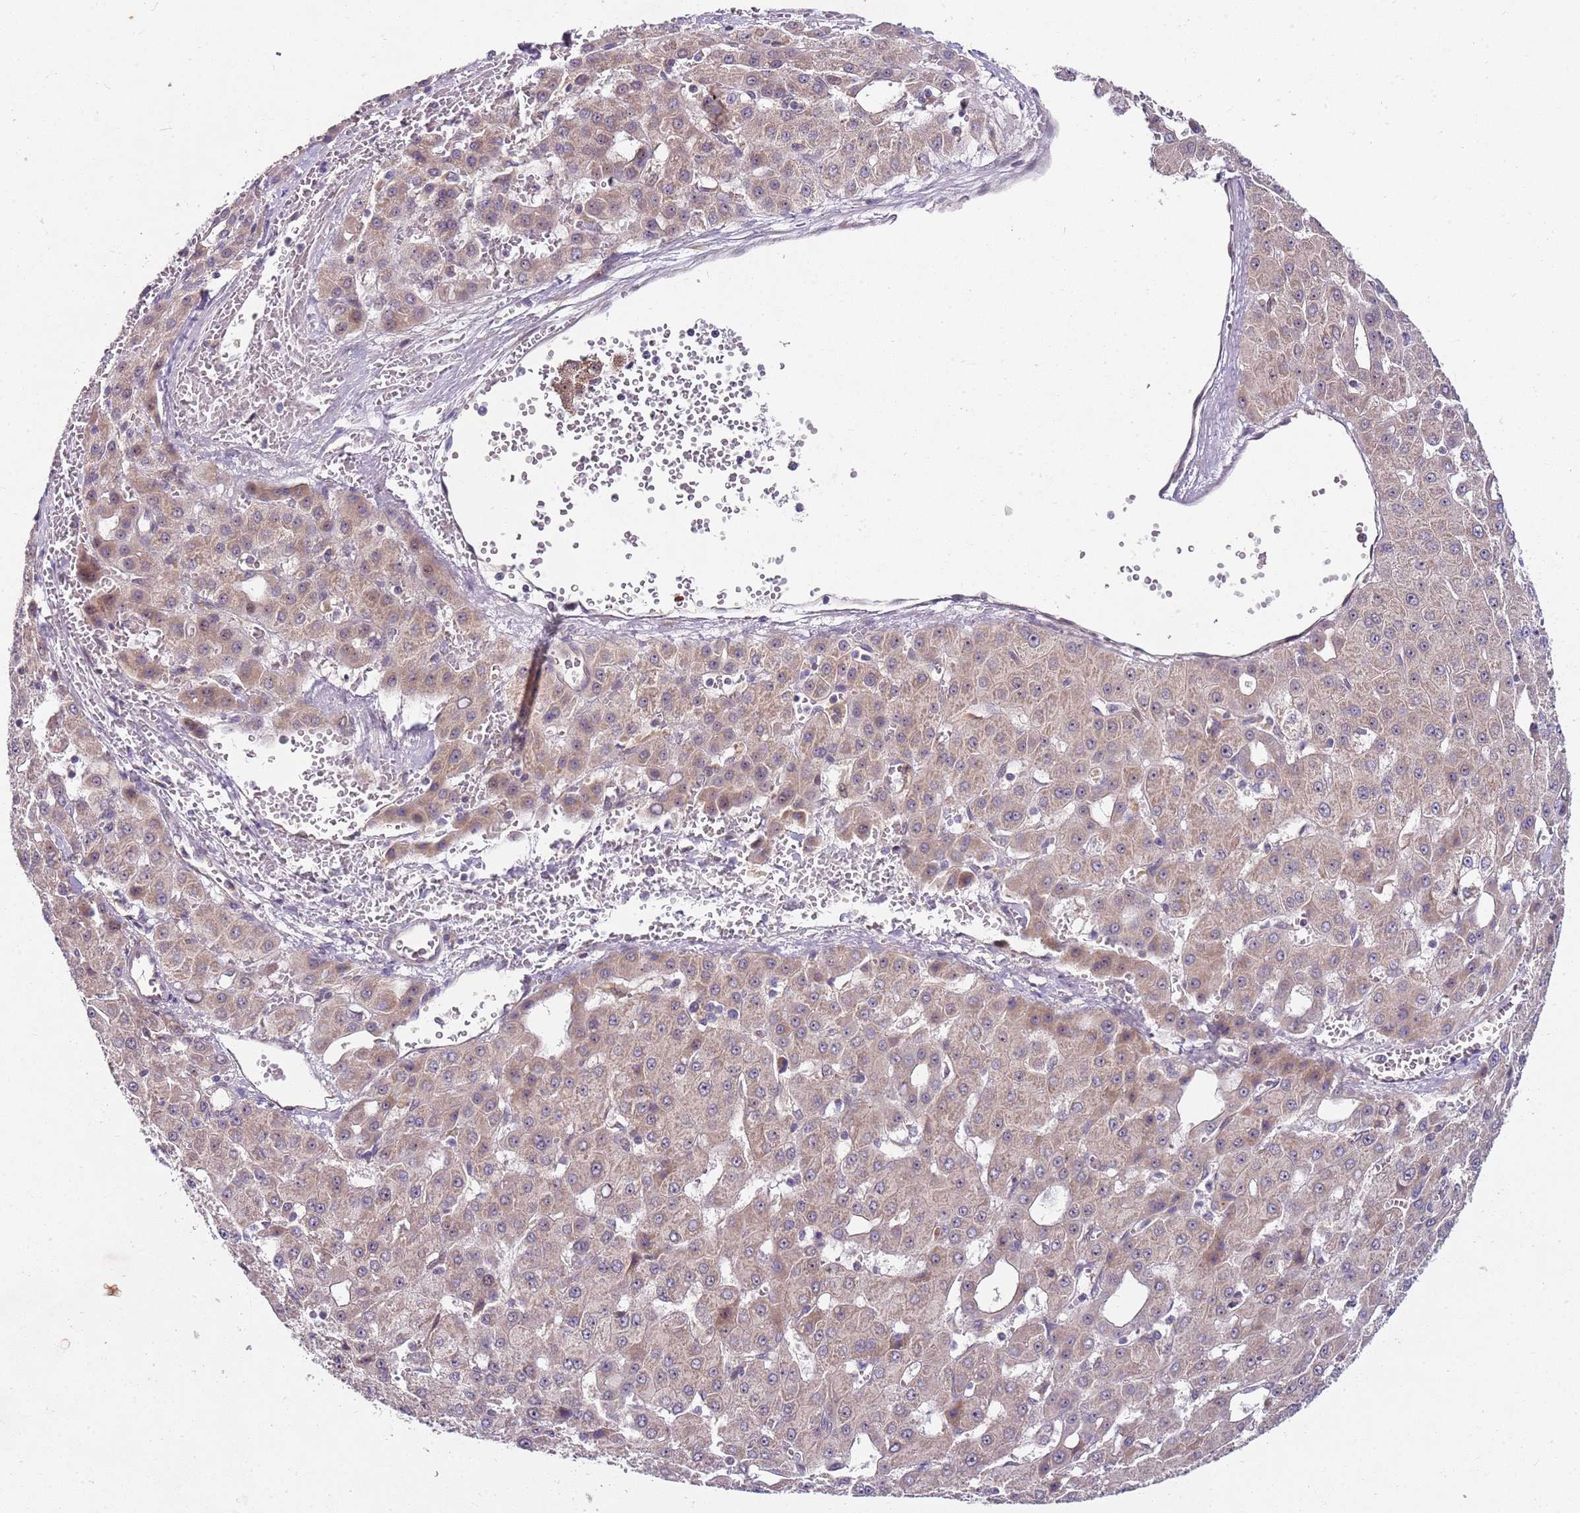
{"staining": {"intensity": "weak", "quantity": ">75%", "location": "cytoplasmic/membranous"}, "tissue": "liver cancer", "cell_type": "Tumor cells", "image_type": "cancer", "snomed": [{"axis": "morphology", "description": "Carcinoma, Hepatocellular, NOS"}, {"axis": "topography", "description": "Liver"}], "caption": "Weak cytoplasmic/membranous protein expression is appreciated in about >75% of tumor cells in liver cancer (hepatocellular carcinoma).", "gene": "FBXL22", "patient": {"sex": "male", "age": 47}}